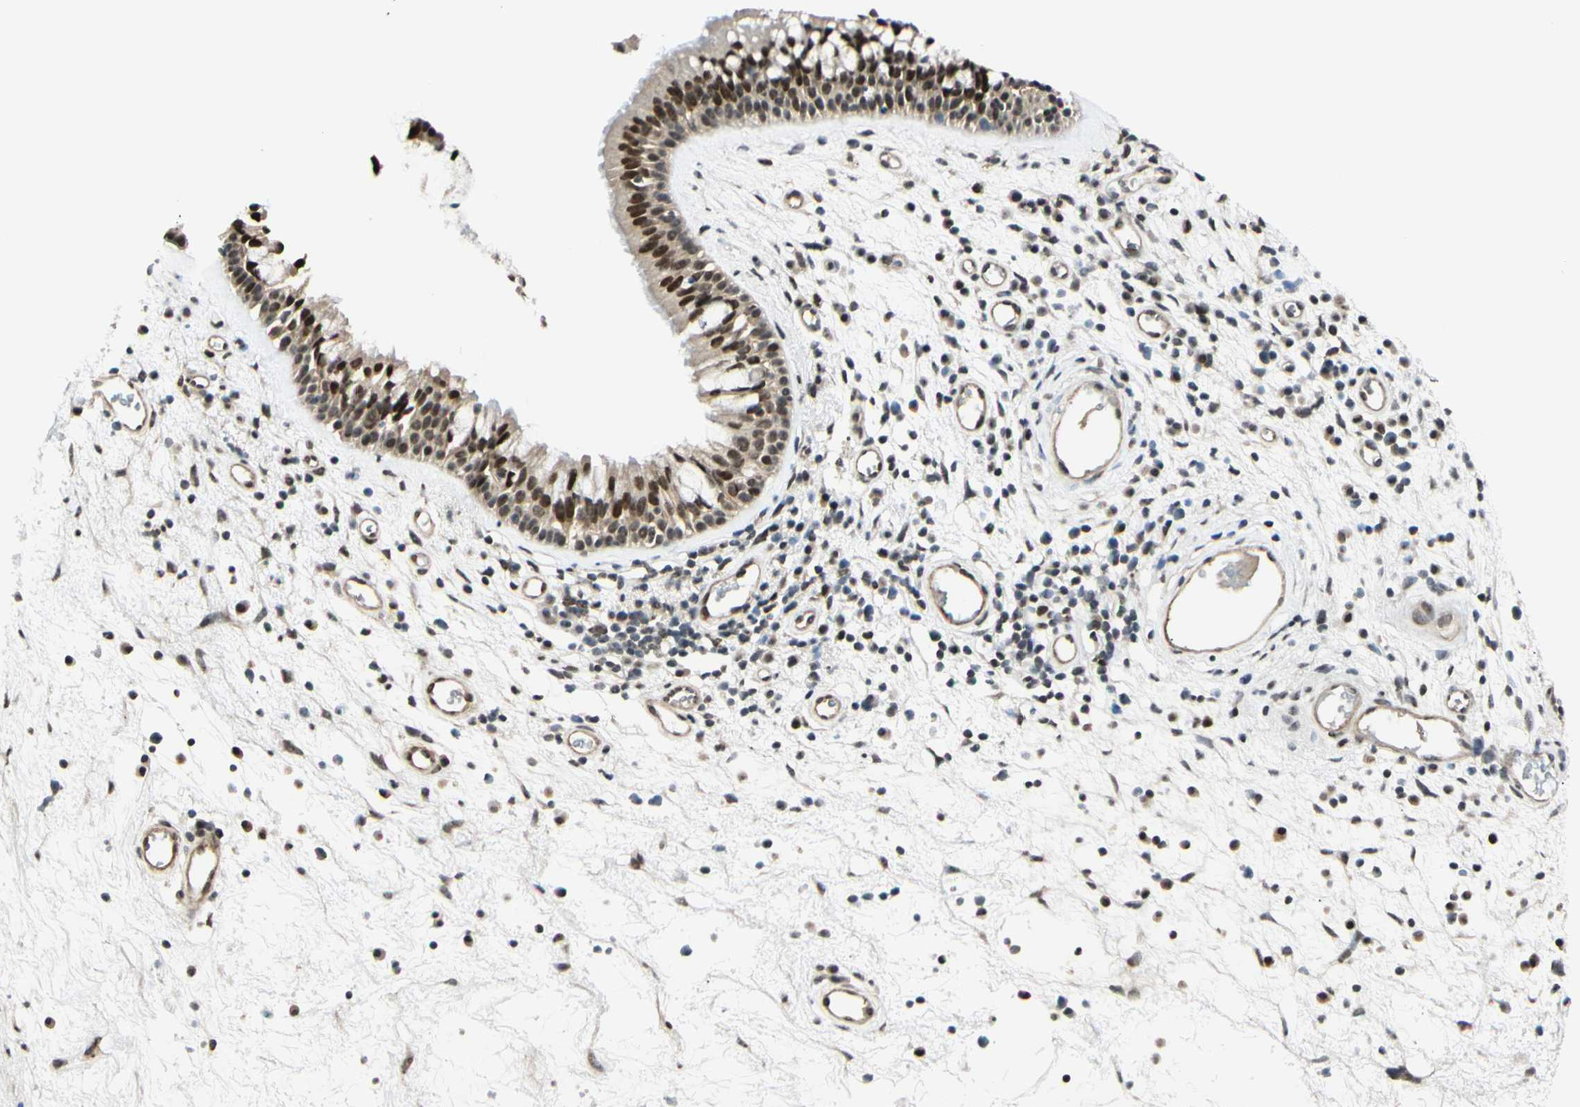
{"staining": {"intensity": "strong", "quantity": ">75%", "location": "nuclear"}, "tissue": "nasopharynx", "cell_type": "Respiratory epithelial cells", "image_type": "normal", "snomed": [{"axis": "morphology", "description": "Normal tissue, NOS"}, {"axis": "morphology", "description": "Inflammation, NOS"}, {"axis": "topography", "description": "Nasopharynx"}], "caption": "Unremarkable nasopharynx exhibits strong nuclear expression in approximately >75% of respiratory epithelial cells.", "gene": "SUFU", "patient": {"sex": "male", "age": 48}}